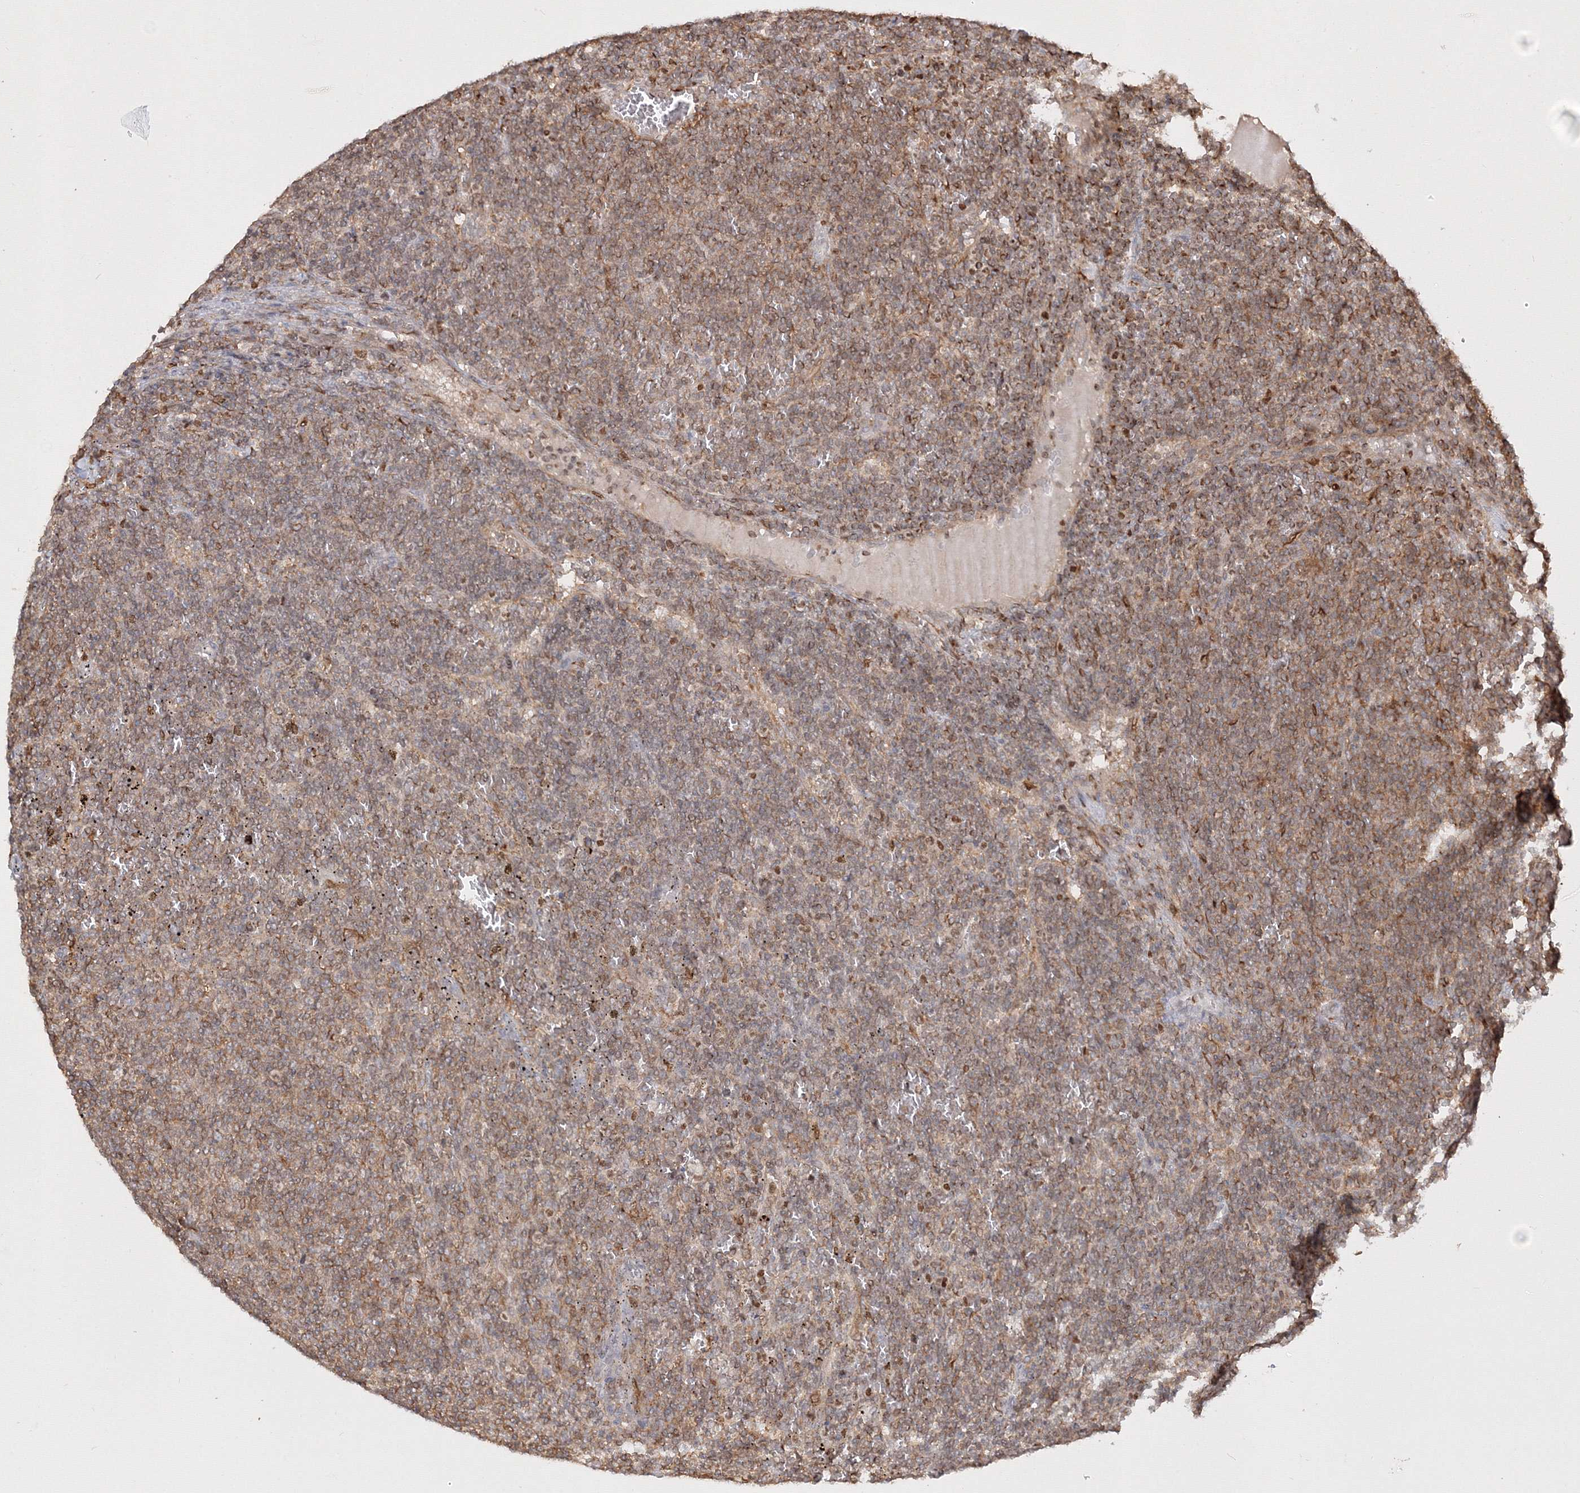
{"staining": {"intensity": "weak", "quantity": ">75%", "location": "cytoplasmic/membranous"}, "tissue": "lymphoma", "cell_type": "Tumor cells", "image_type": "cancer", "snomed": [{"axis": "morphology", "description": "Malignant lymphoma, non-Hodgkin's type, Low grade"}, {"axis": "topography", "description": "Spleen"}], "caption": "Immunohistochemistry (IHC) (DAB) staining of malignant lymphoma, non-Hodgkin's type (low-grade) exhibits weak cytoplasmic/membranous protein expression in about >75% of tumor cells.", "gene": "TMEM50B", "patient": {"sex": "female", "age": 50}}